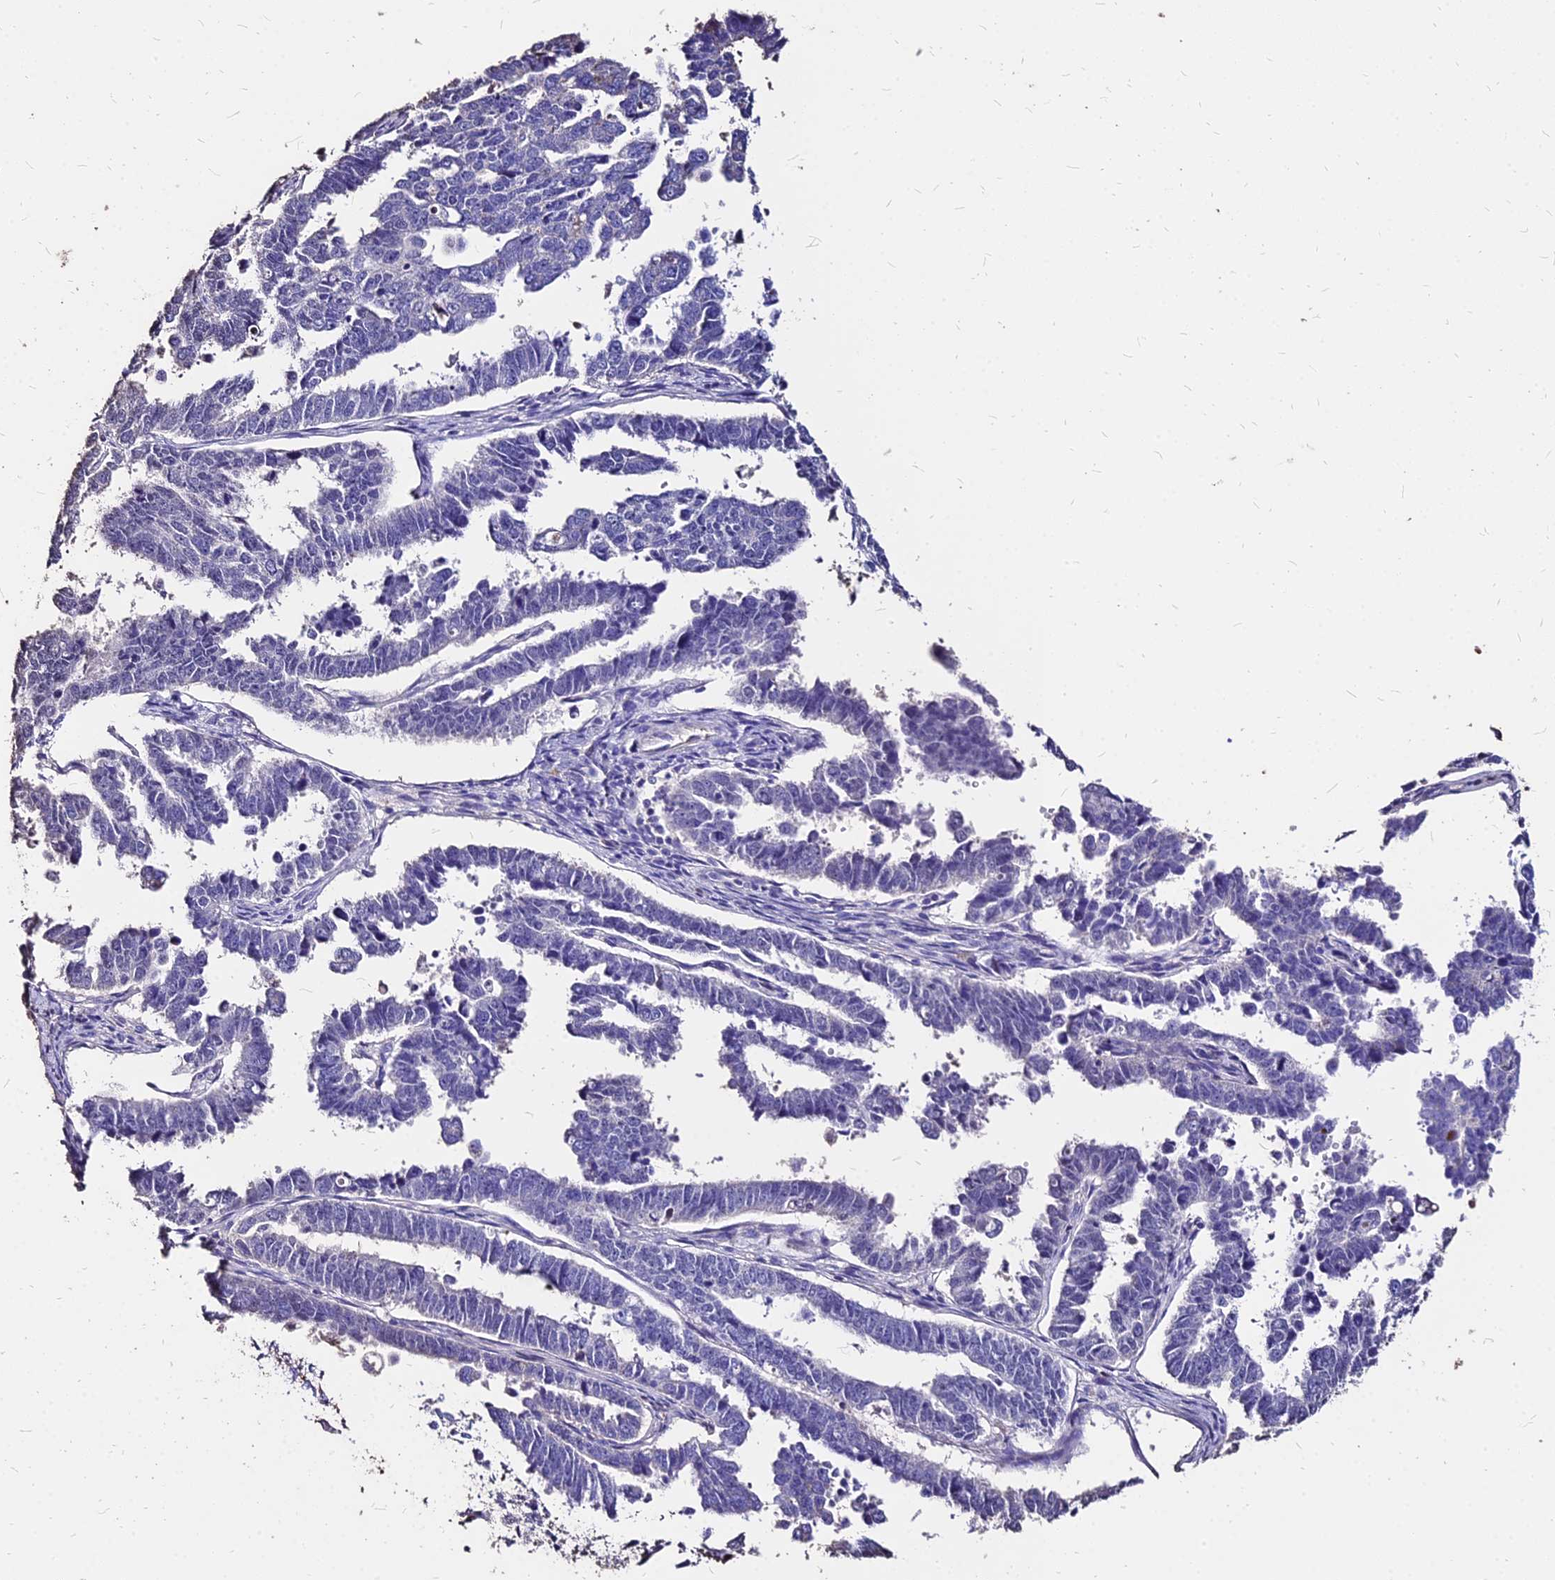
{"staining": {"intensity": "negative", "quantity": "none", "location": "none"}, "tissue": "endometrial cancer", "cell_type": "Tumor cells", "image_type": "cancer", "snomed": [{"axis": "morphology", "description": "Adenocarcinoma, NOS"}, {"axis": "topography", "description": "Endometrium"}], "caption": "IHC of human adenocarcinoma (endometrial) demonstrates no expression in tumor cells.", "gene": "NME5", "patient": {"sex": "female", "age": 75}}